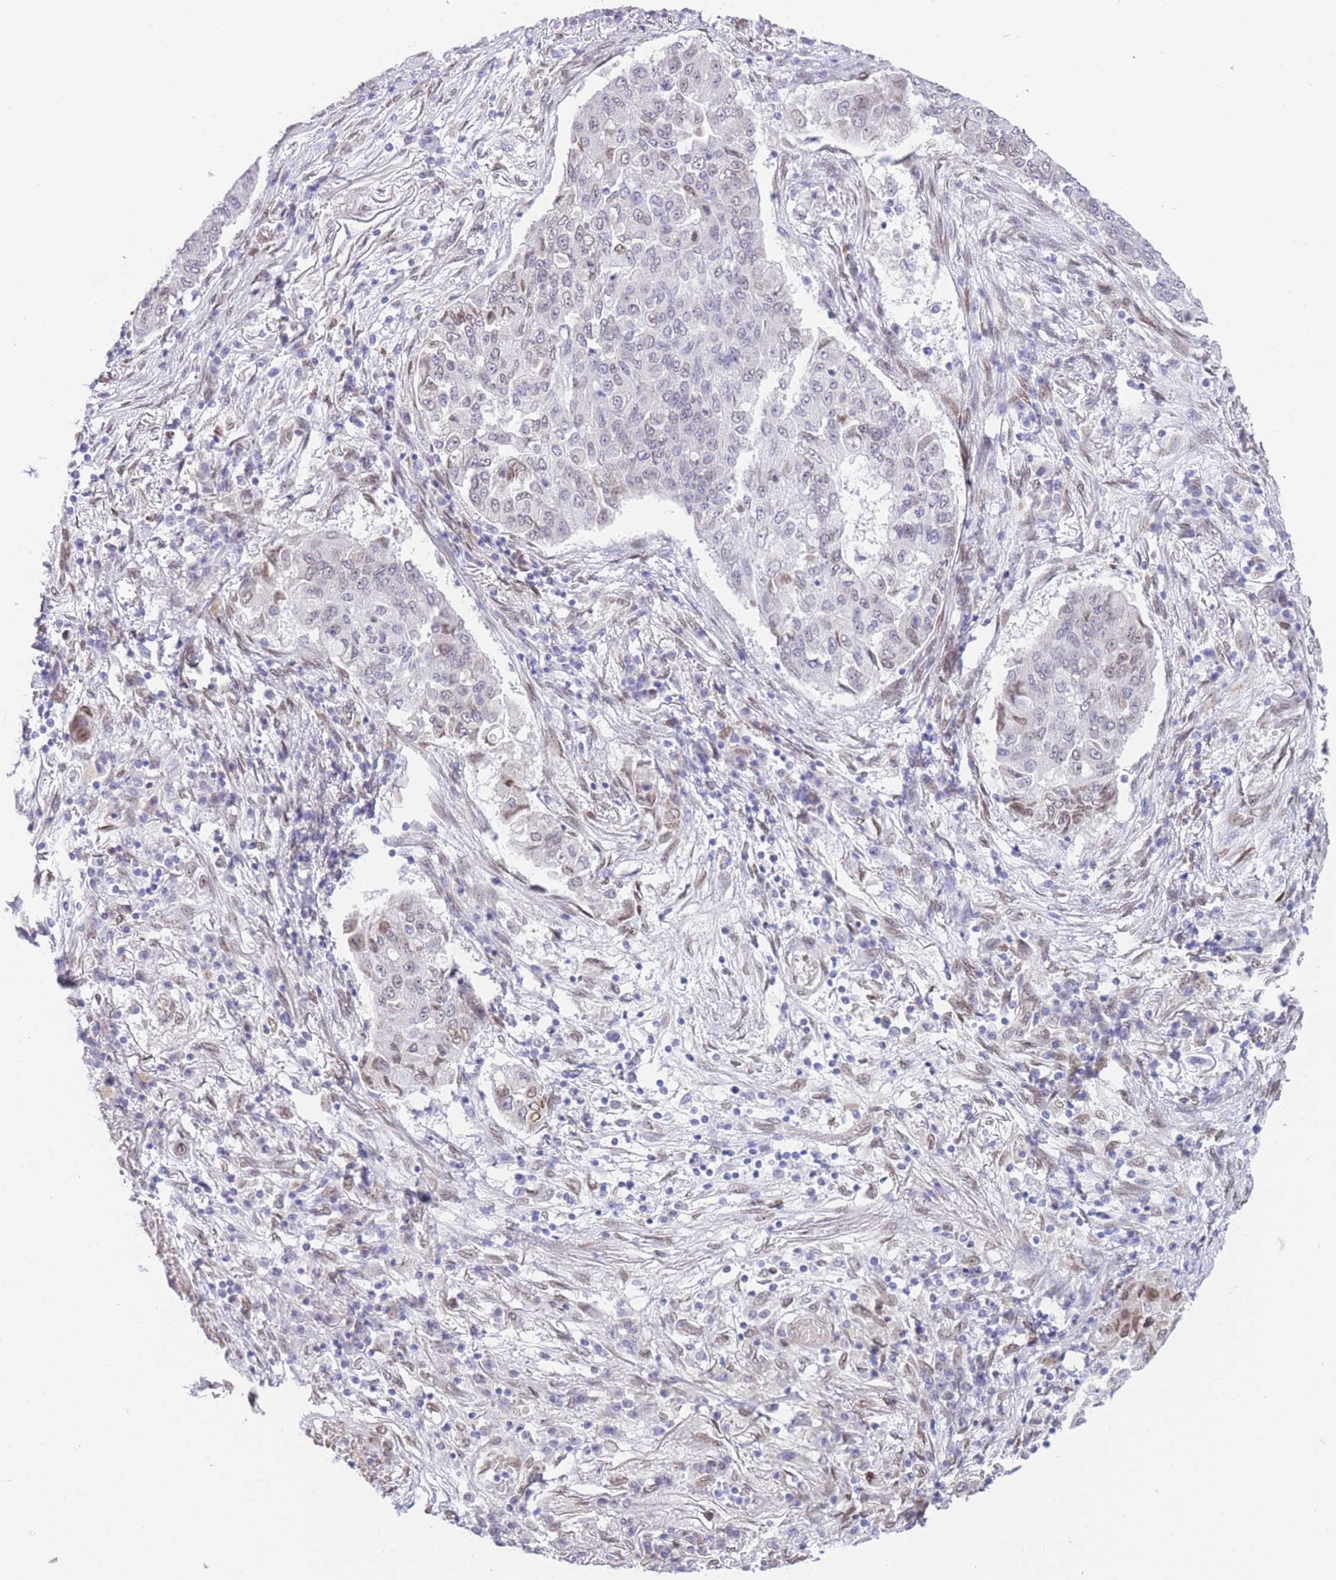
{"staining": {"intensity": "weak", "quantity": "<25%", "location": "nuclear"}, "tissue": "lung cancer", "cell_type": "Tumor cells", "image_type": "cancer", "snomed": [{"axis": "morphology", "description": "Squamous cell carcinoma, NOS"}, {"axis": "topography", "description": "Lung"}], "caption": "Immunohistochemical staining of human squamous cell carcinoma (lung) demonstrates no significant positivity in tumor cells.", "gene": "OR10AD1", "patient": {"sex": "male", "age": 74}}